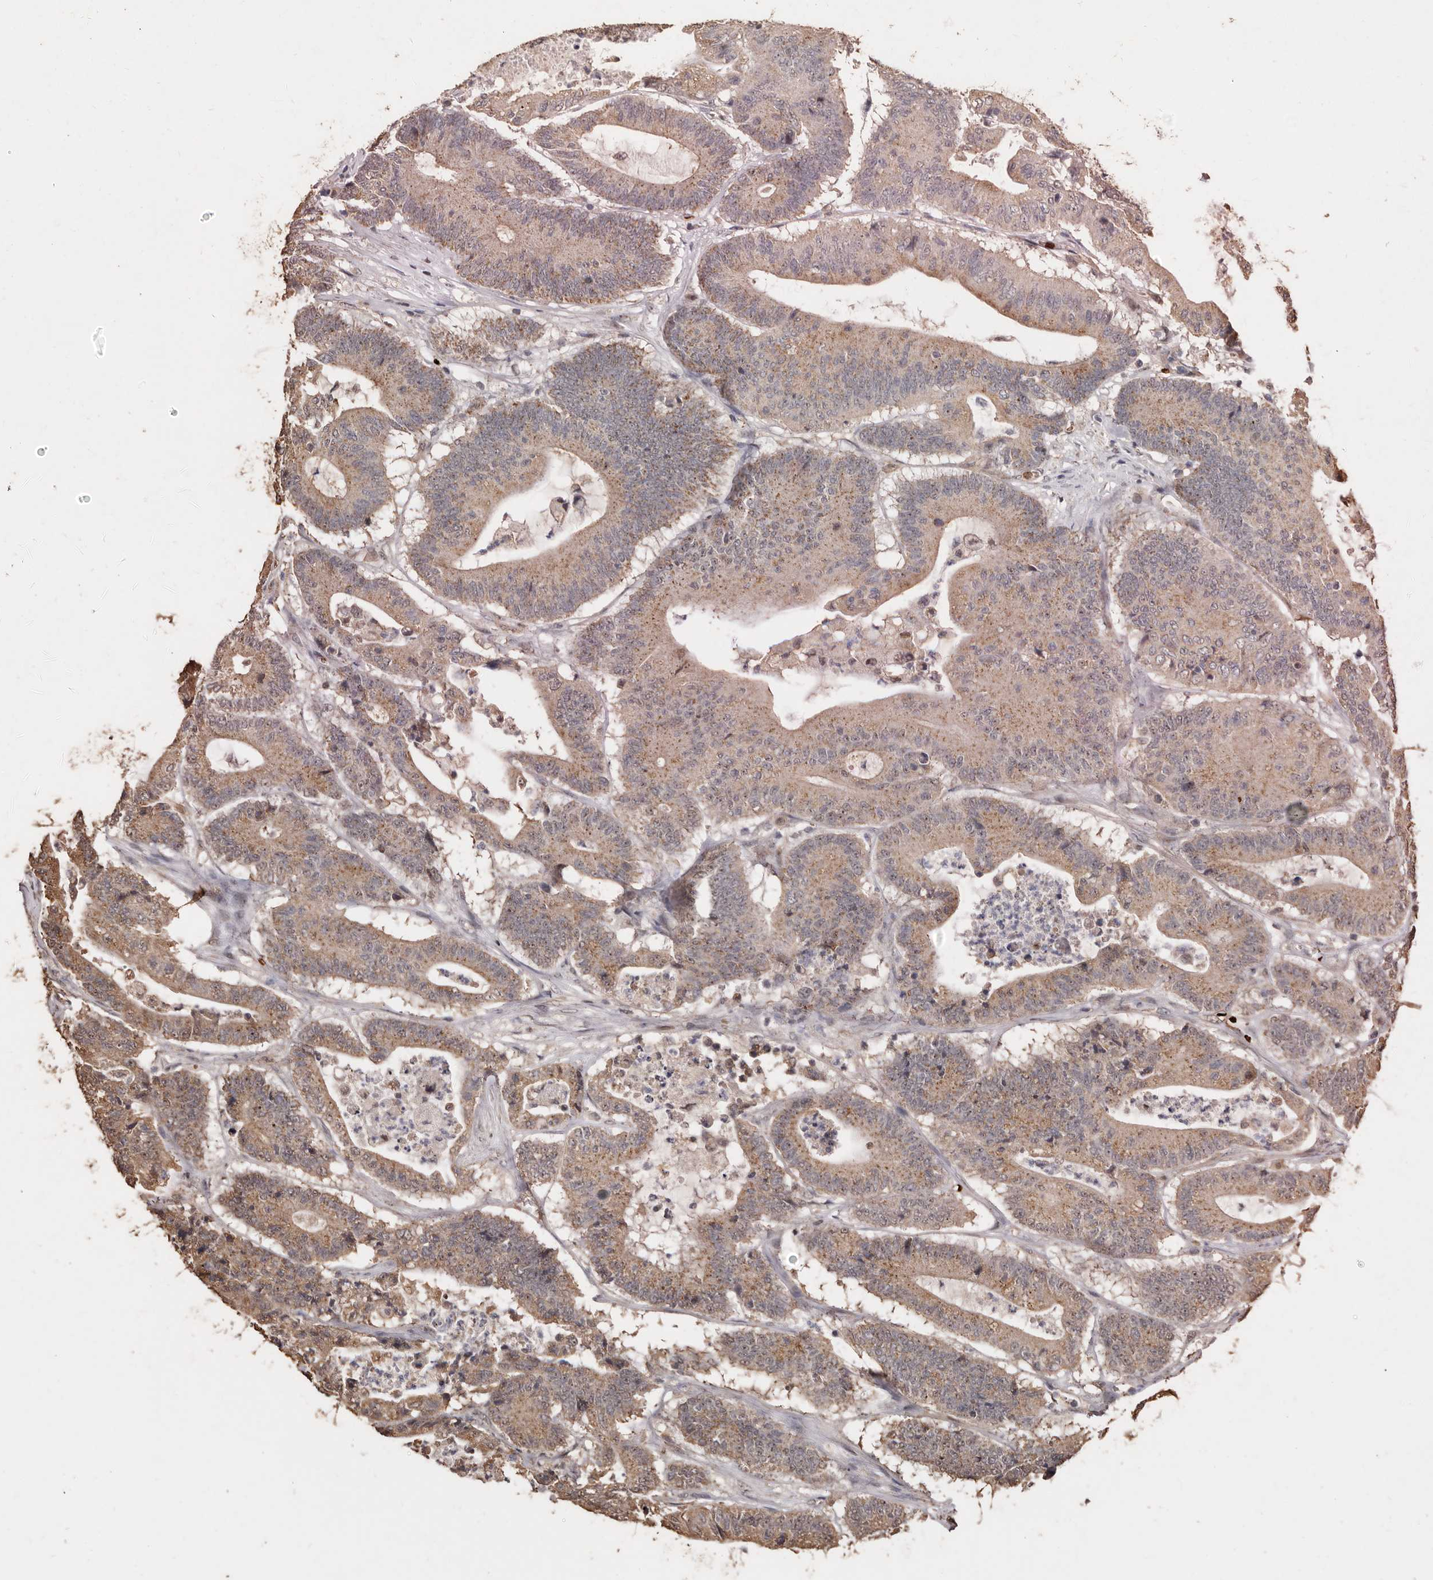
{"staining": {"intensity": "moderate", "quantity": ">75%", "location": "cytoplasmic/membranous"}, "tissue": "colorectal cancer", "cell_type": "Tumor cells", "image_type": "cancer", "snomed": [{"axis": "morphology", "description": "Adenocarcinoma, NOS"}, {"axis": "topography", "description": "Colon"}], "caption": "Protein staining demonstrates moderate cytoplasmic/membranous staining in approximately >75% of tumor cells in colorectal cancer. The protein is shown in brown color, while the nuclei are stained blue.", "gene": "GRAMD2A", "patient": {"sex": "female", "age": 84}}